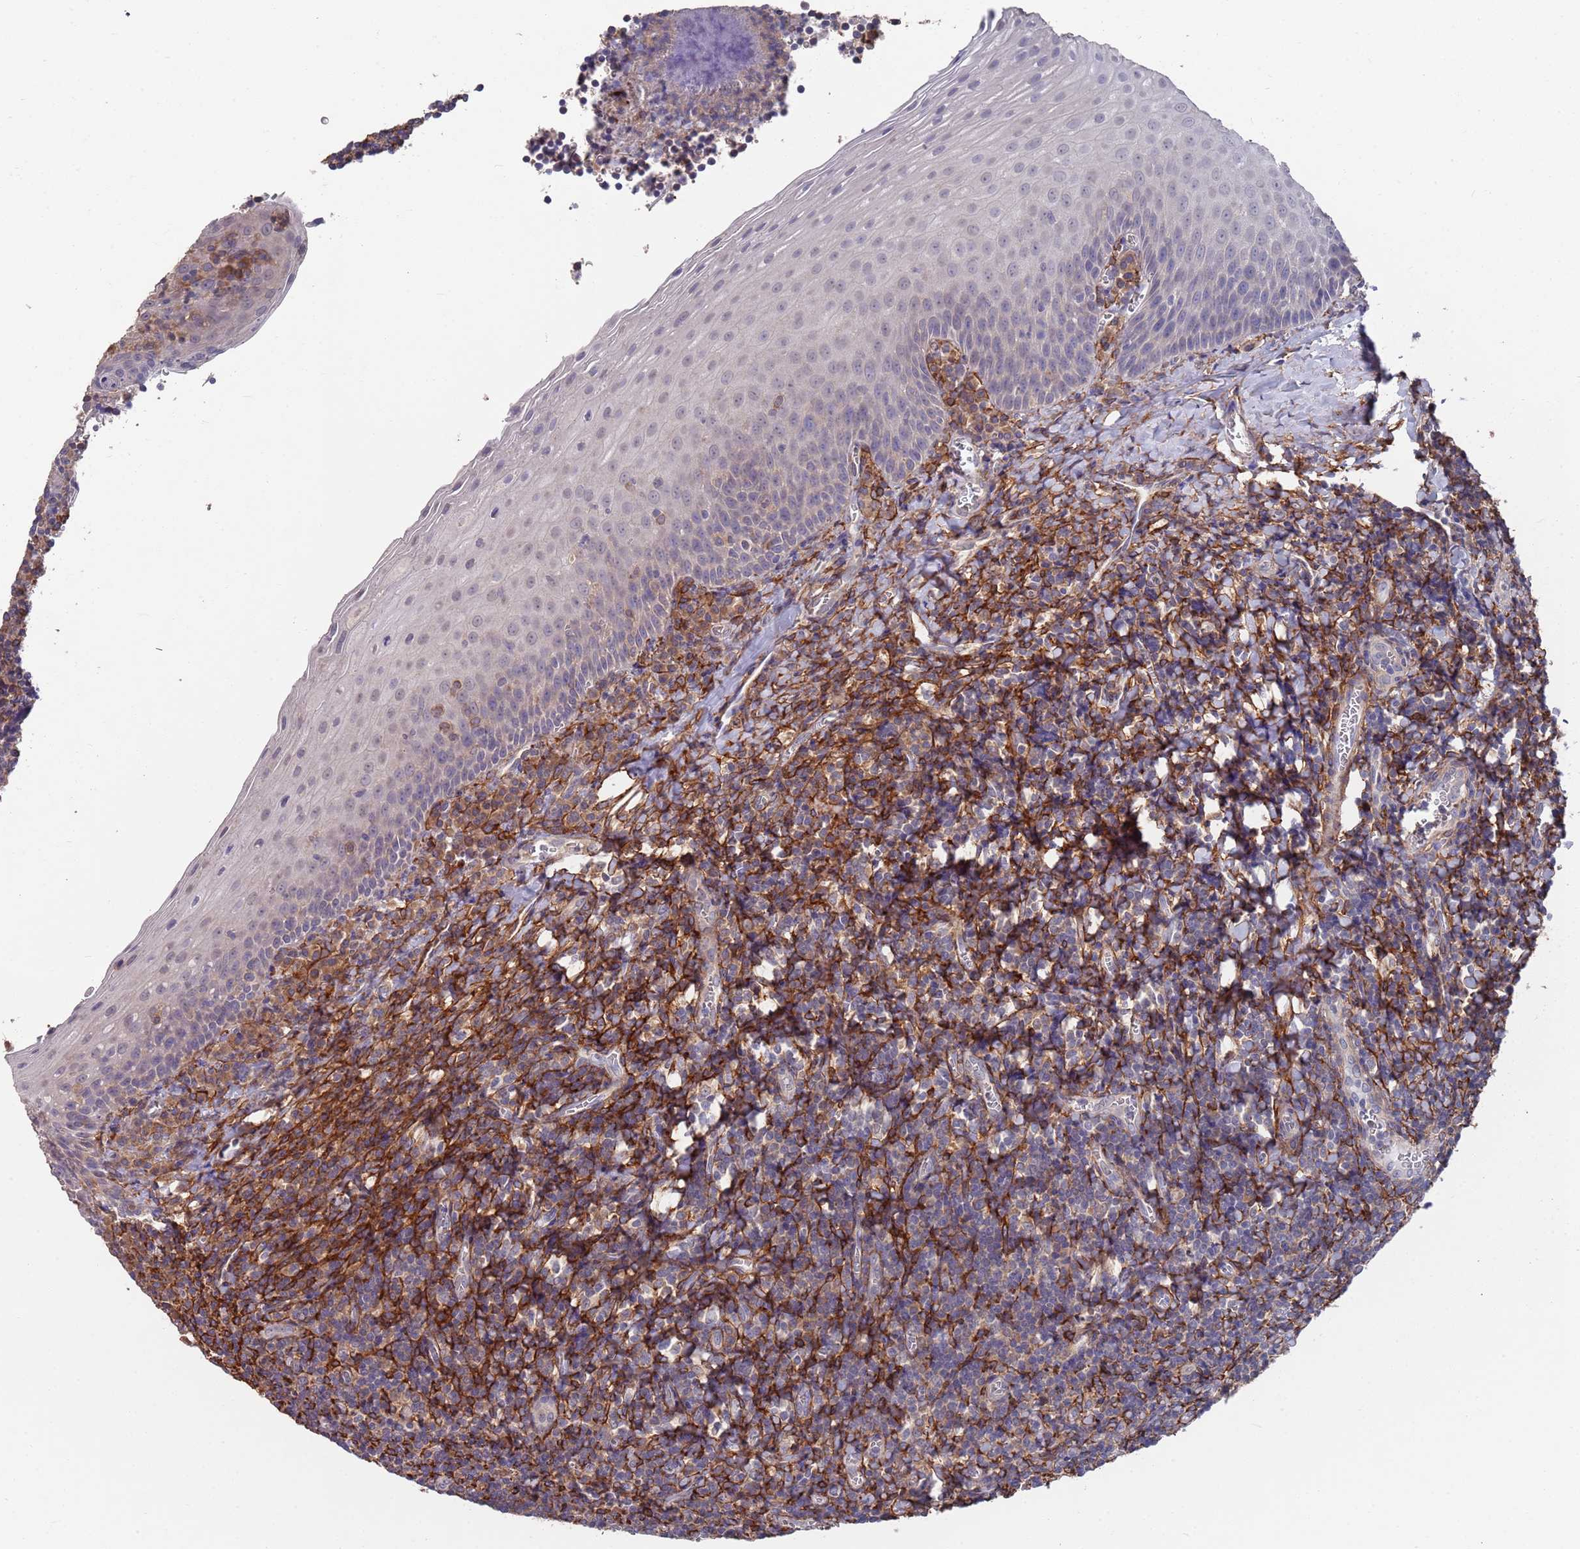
{"staining": {"intensity": "weak", "quantity": "25%-75%", "location": "cytoplasmic/membranous"}, "tissue": "tonsil", "cell_type": "Germinal center cells", "image_type": "normal", "snomed": [{"axis": "morphology", "description": "Normal tissue, NOS"}, {"axis": "topography", "description": "Tonsil"}], "caption": "Protein staining by immunohistochemistry (IHC) demonstrates weak cytoplasmic/membranous positivity in about 25%-75% of germinal center cells in normal tonsil. (DAB = brown stain, brightfield microscopy at high magnification).", "gene": "ANK2", "patient": {"sex": "male", "age": 27}}